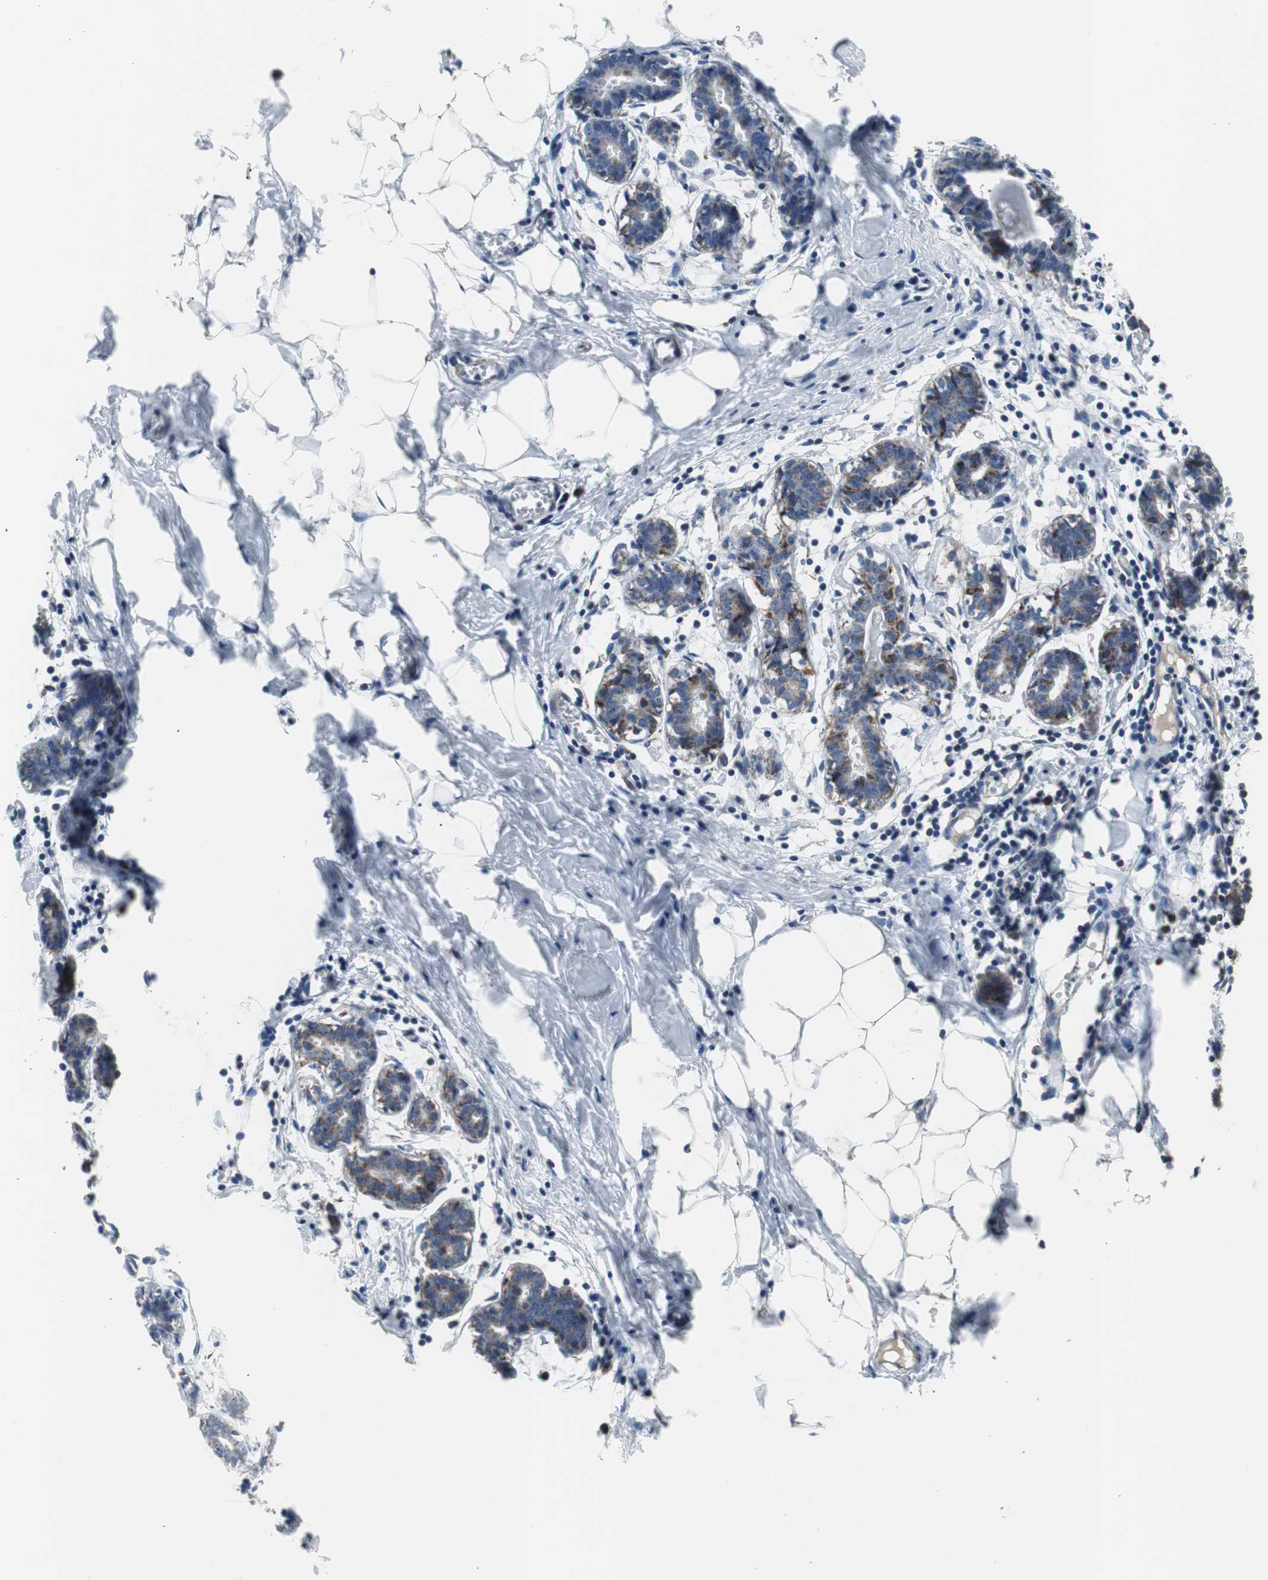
{"staining": {"intensity": "negative", "quantity": "none", "location": "none"}, "tissue": "breast", "cell_type": "Adipocytes", "image_type": "normal", "snomed": [{"axis": "morphology", "description": "Normal tissue, NOS"}, {"axis": "topography", "description": "Breast"}], "caption": "IHC histopathology image of benign breast: breast stained with DAB (3,3'-diaminobenzidine) reveals no significant protein positivity in adipocytes. (Immunohistochemistry, brightfield microscopy, high magnification).", "gene": "PITRM1", "patient": {"sex": "female", "age": 27}}